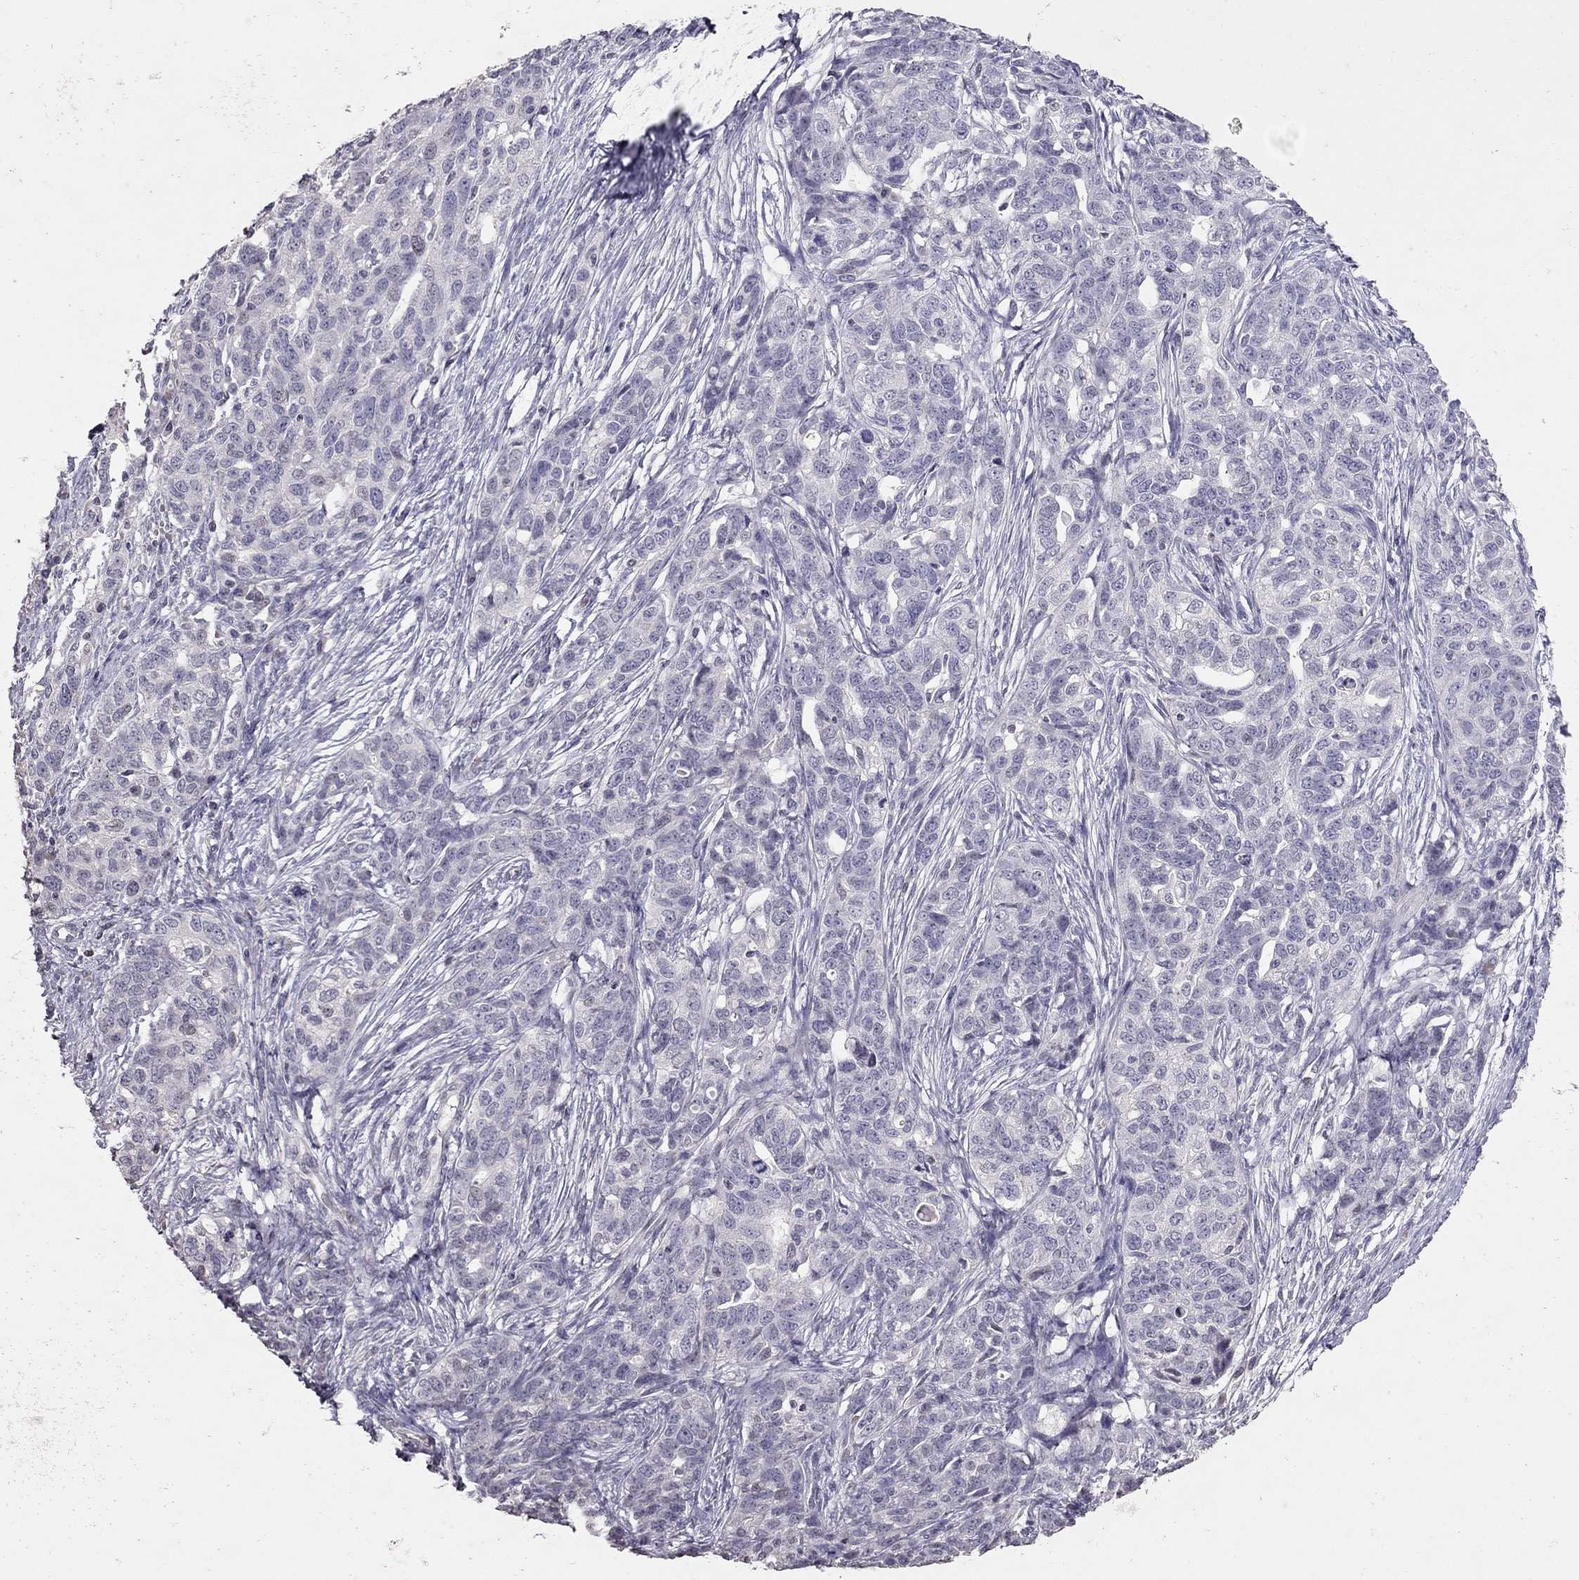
{"staining": {"intensity": "negative", "quantity": "none", "location": "none"}, "tissue": "ovarian cancer", "cell_type": "Tumor cells", "image_type": "cancer", "snomed": [{"axis": "morphology", "description": "Cystadenocarcinoma, serous, NOS"}, {"axis": "topography", "description": "Ovary"}], "caption": "A photomicrograph of ovarian cancer stained for a protein displays no brown staining in tumor cells.", "gene": "TSHB", "patient": {"sex": "female", "age": 71}}